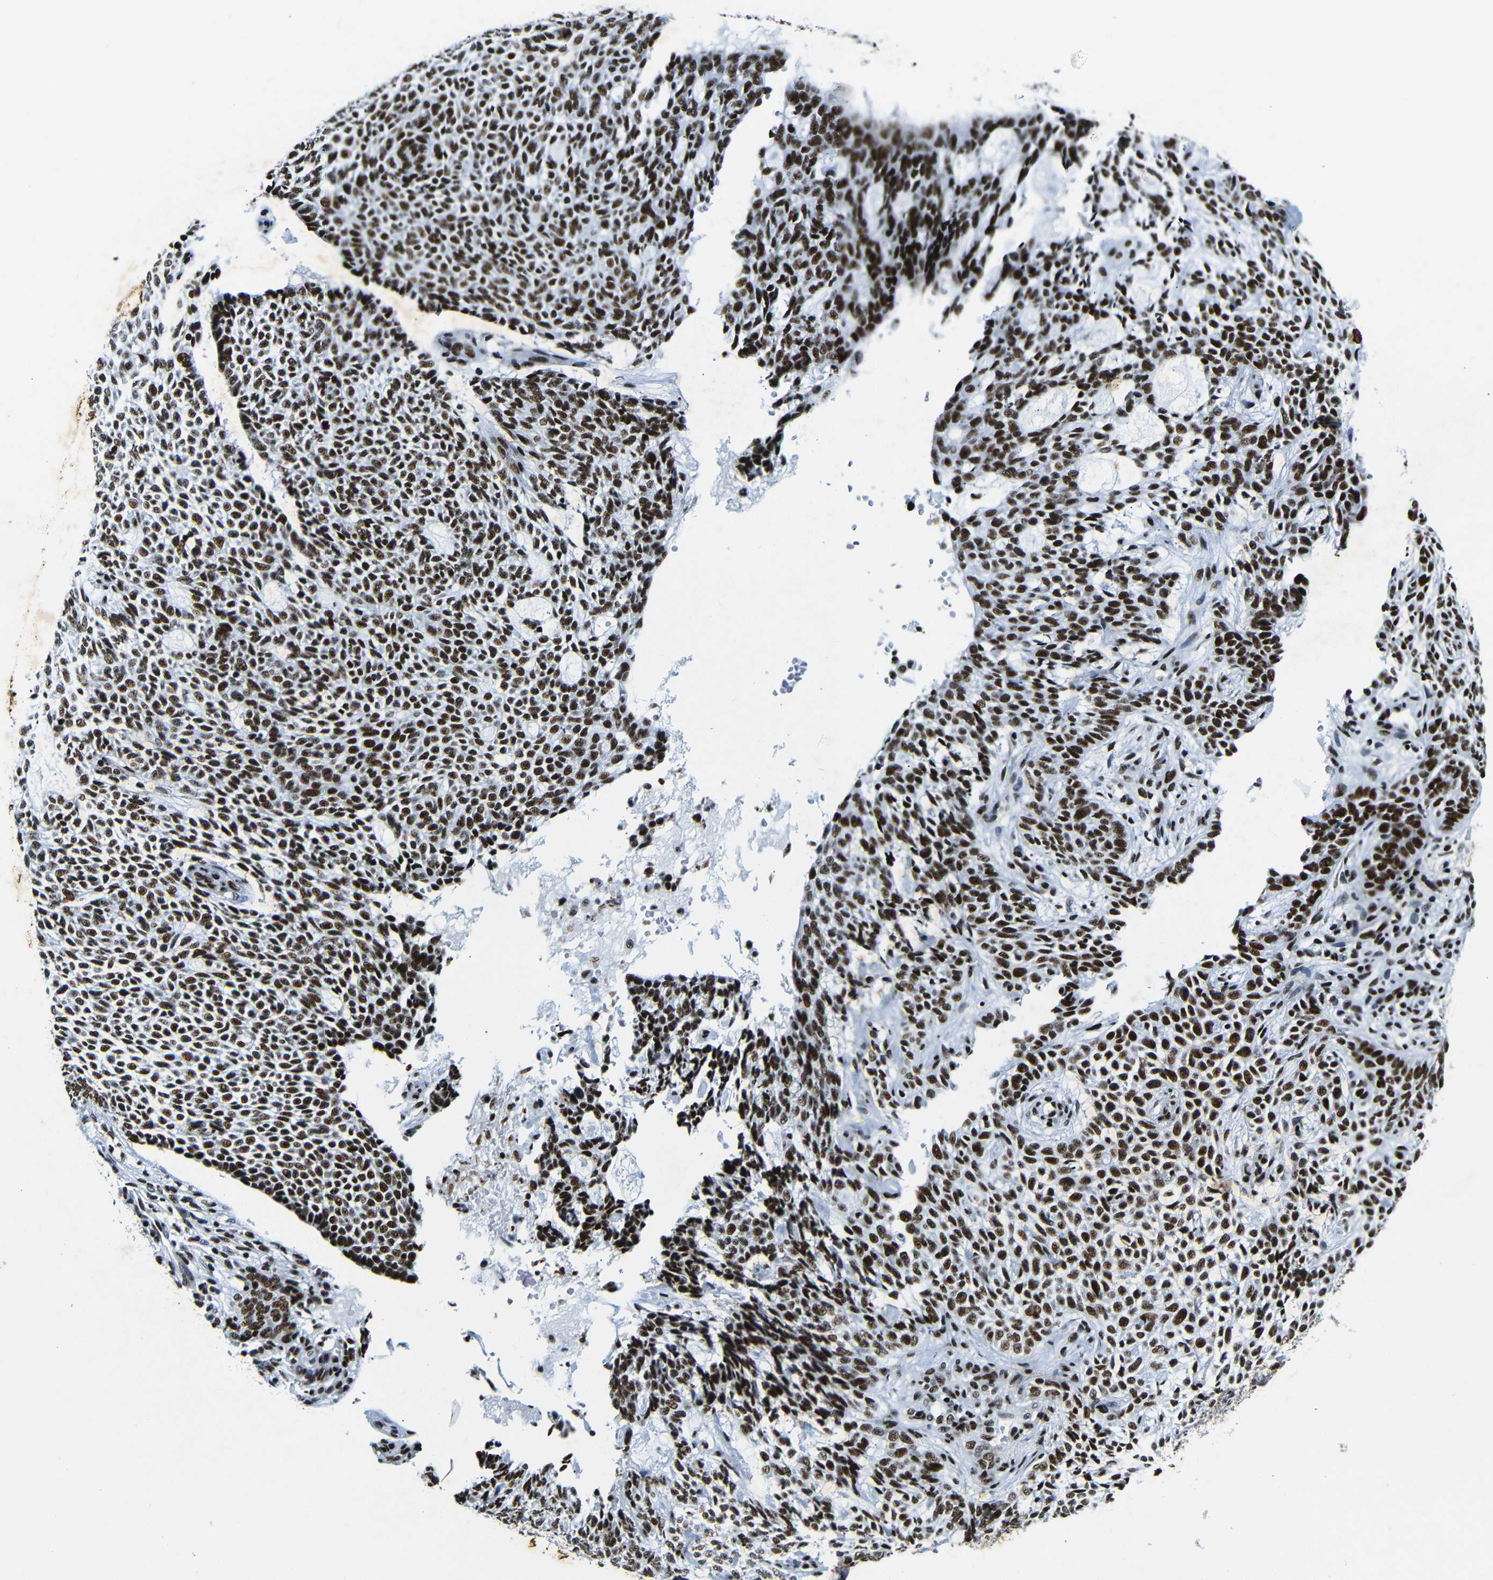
{"staining": {"intensity": "strong", "quantity": ">75%", "location": "nuclear"}, "tissue": "skin cancer", "cell_type": "Tumor cells", "image_type": "cancer", "snomed": [{"axis": "morphology", "description": "Basal cell carcinoma"}, {"axis": "topography", "description": "Skin"}], "caption": "IHC histopathology image of neoplastic tissue: skin cancer stained using immunohistochemistry (IHC) reveals high levels of strong protein expression localized specifically in the nuclear of tumor cells, appearing as a nuclear brown color.", "gene": "SRSF1", "patient": {"sex": "male", "age": 87}}